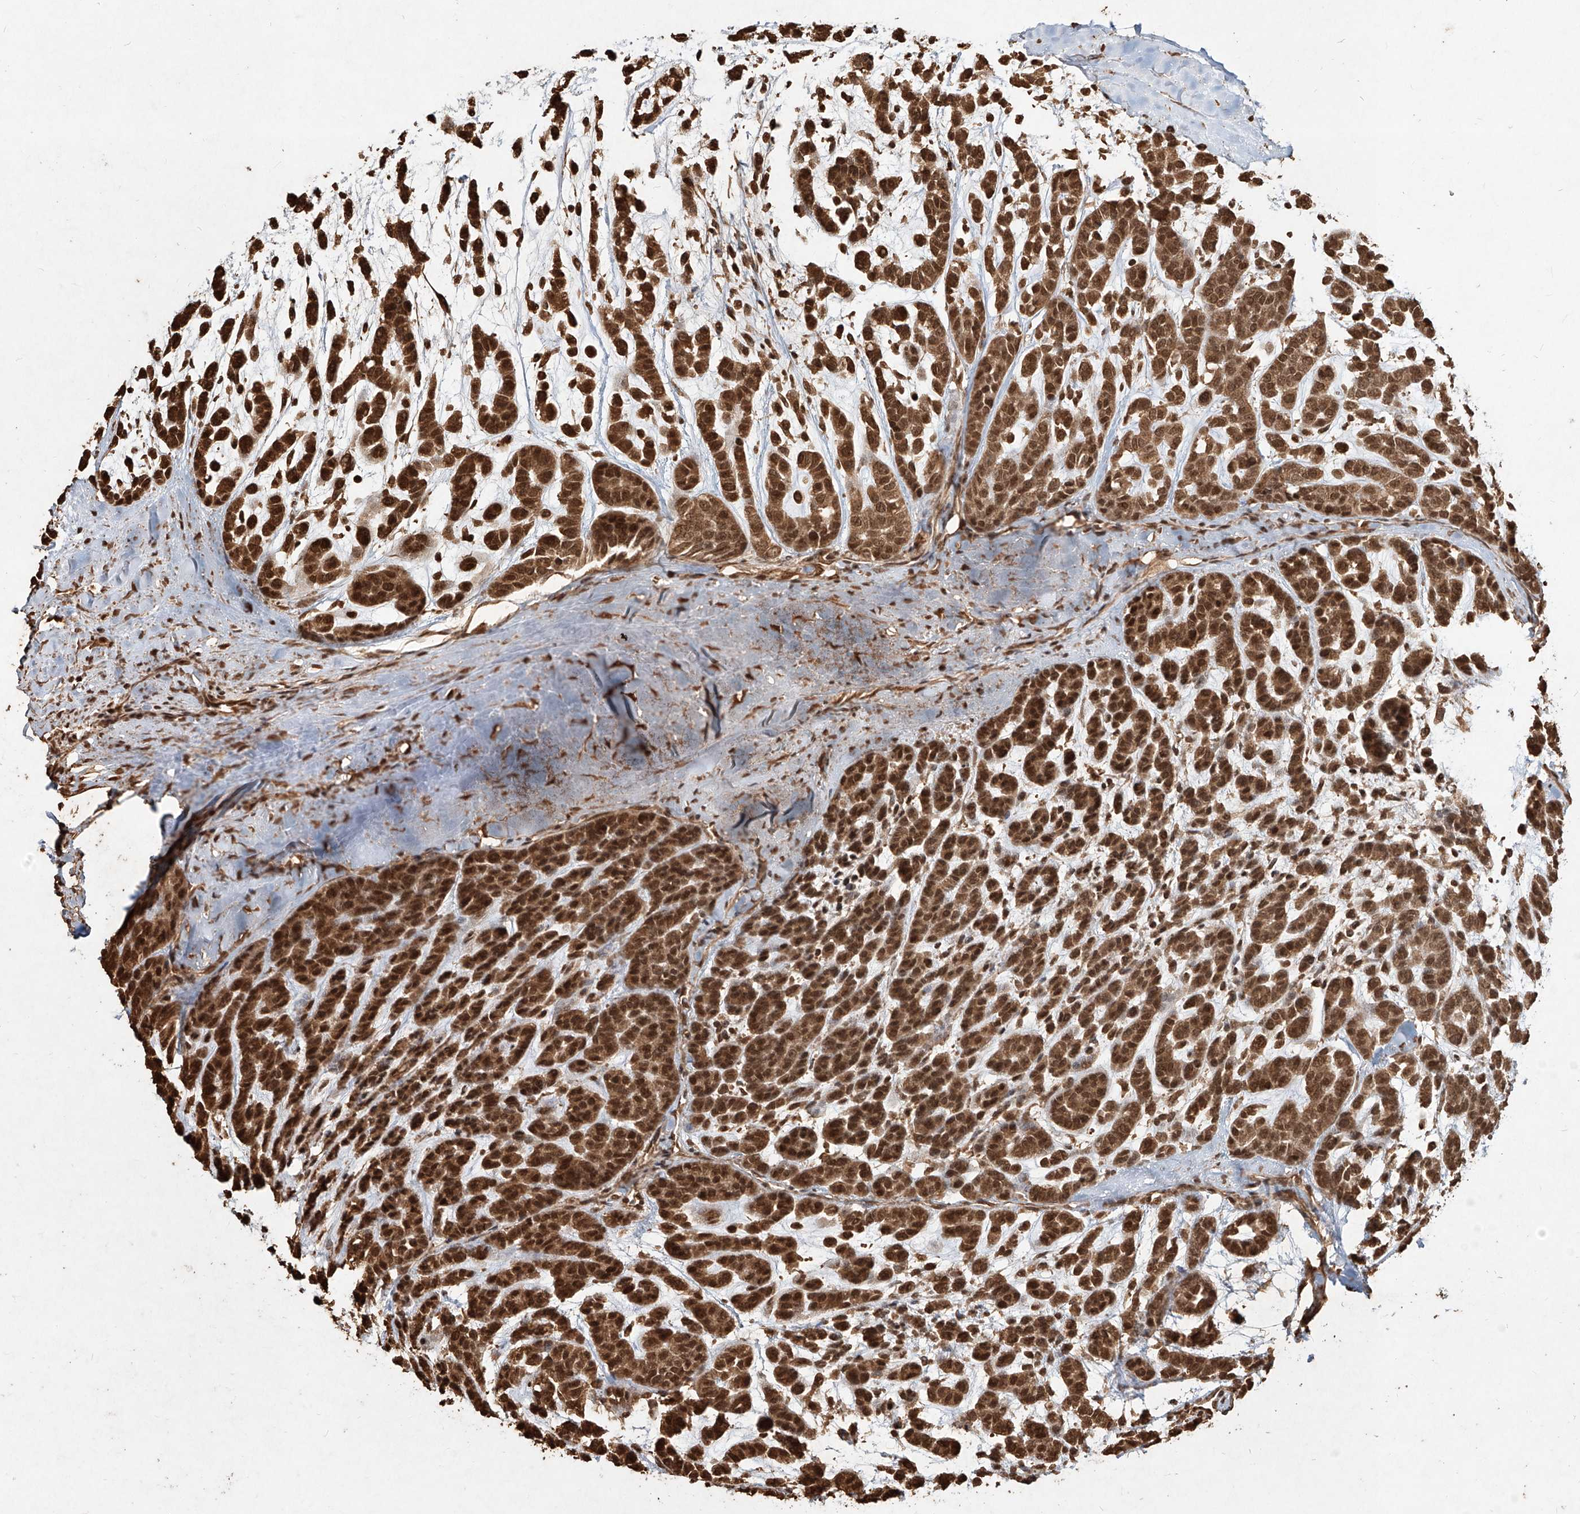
{"staining": {"intensity": "strong", "quantity": ">75%", "location": "cytoplasmic/membranous,nuclear"}, "tissue": "head and neck cancer", "cell_type": "Tumor cells", "image_type": "cancer", "snomed": [{"axis": "morphology", "description": "Adenocarcinoma, NOS"}, {"axis": "morphology", "description": "Adenoma, NOS"}, {"axis": "topography", "description": "Head-Neck"}], "caption": "This photomicrograph reveals head and neck cancer (adenoma) stained with immunohistochemistry to label a protein in brown. The cytoplasmic/membranous and nuclear of tumor cells show strong positivity for the protein. Nuclei are counter-stained blue.", "gene": "UBE2K", "patient": {"sex": "female", "age": 55}}